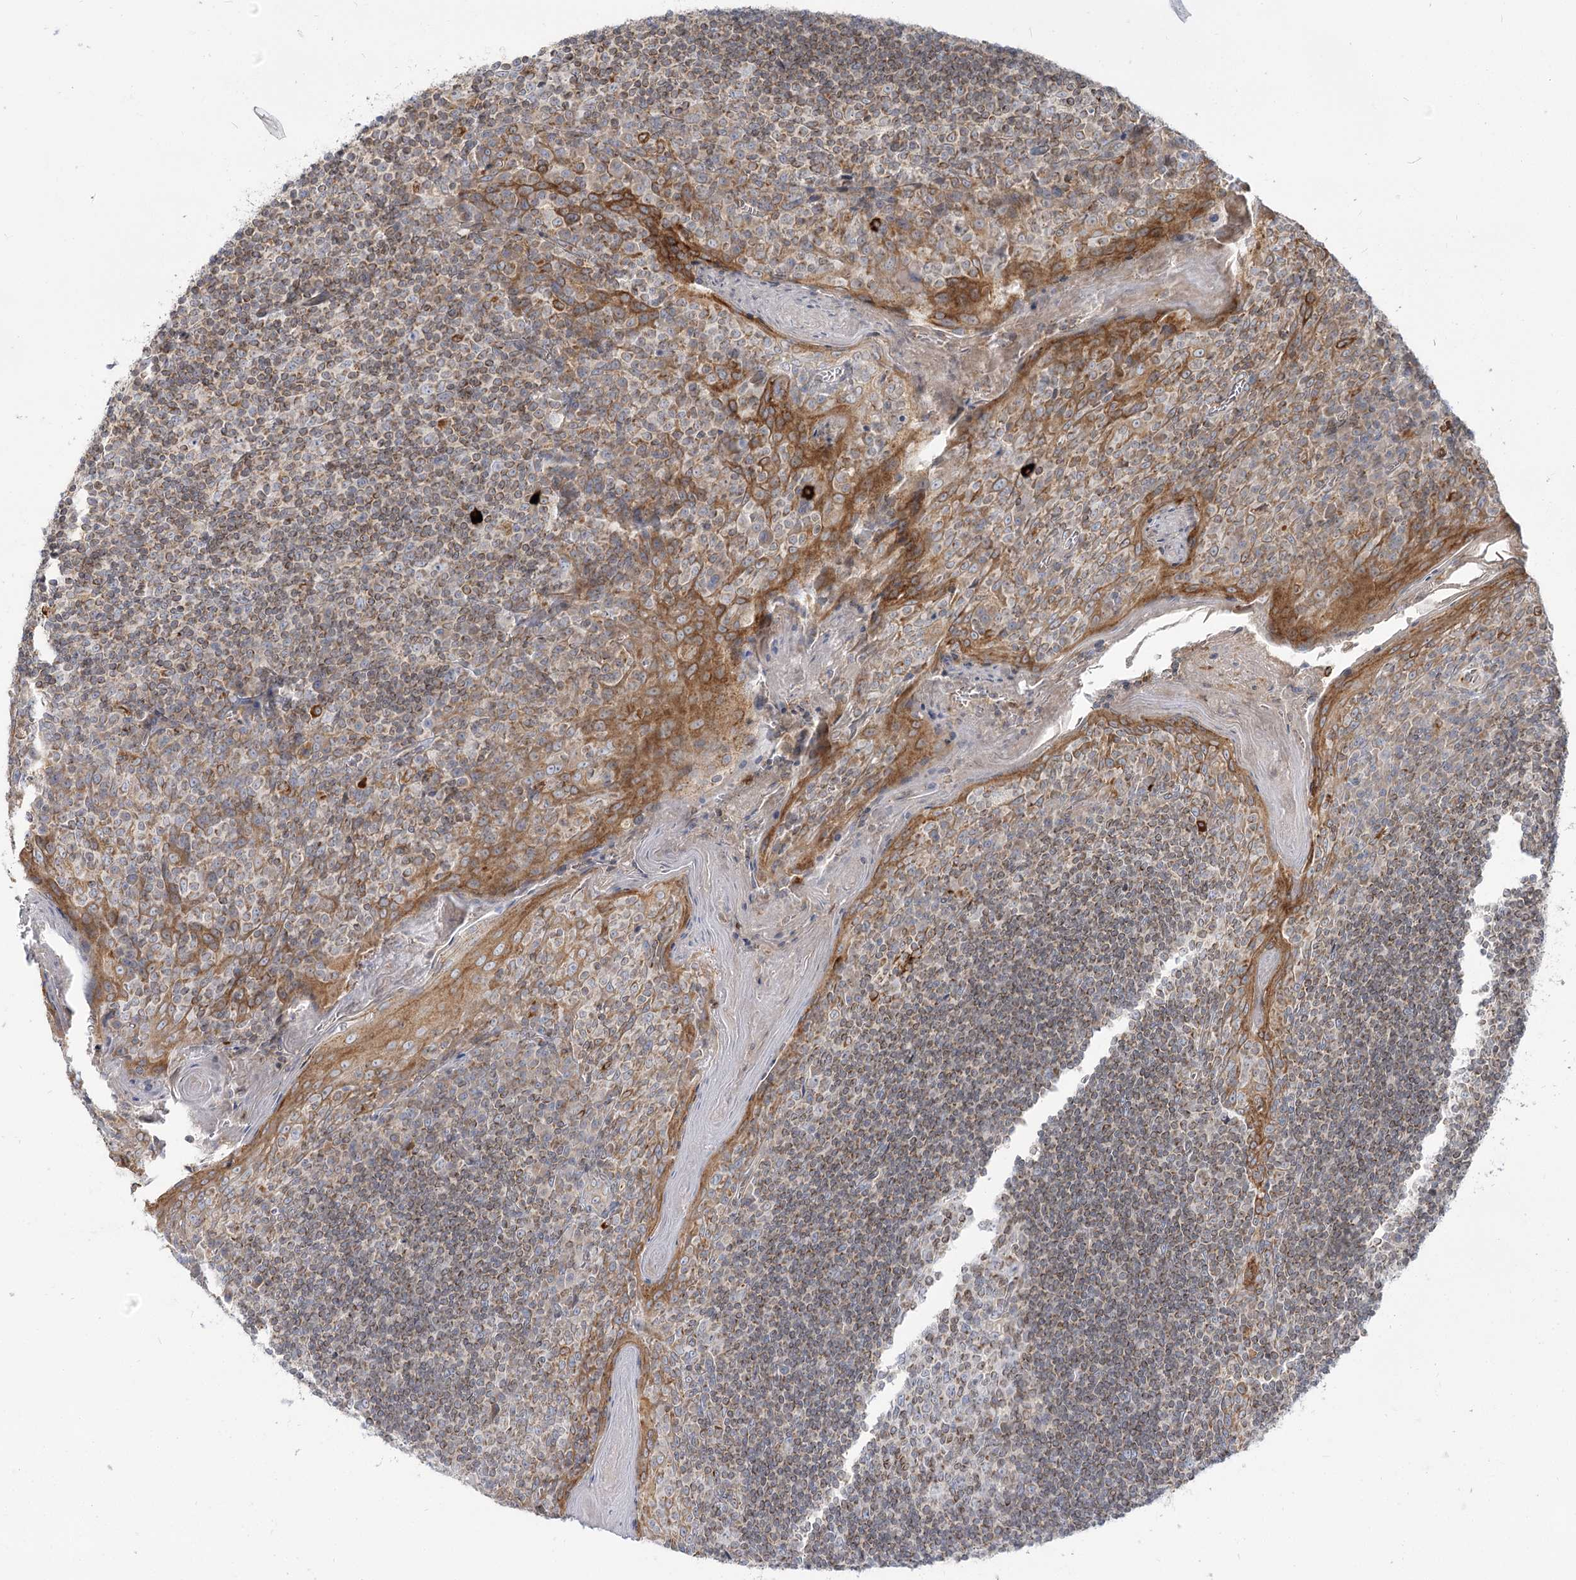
{"staining": {"intensity": "moderate", "quantity": "<25%", "location": "cytoplasmic/membranous"}, "tissue": "tonsil", "cell_type": "Germinal center cells", "image_type": "normal", "snomed": [{"axis": "morphology", "description": "Normal tissue, NOS"}, {"axis": "topography", "description": "Tonsil"}], "caption": "Germinal center cells exhibit low levels of moderate cytoplasmic/membranous staining in approximately <25% of cells in benign human tonsil. (Stains: DAB (3,3'-diaminobenzidine) in brown, nuclei in blue, Microscopy: brightfield microscopy at high magnification).", "gene": "MTMR3", "patient": {"sex": "male", "age": 27}}